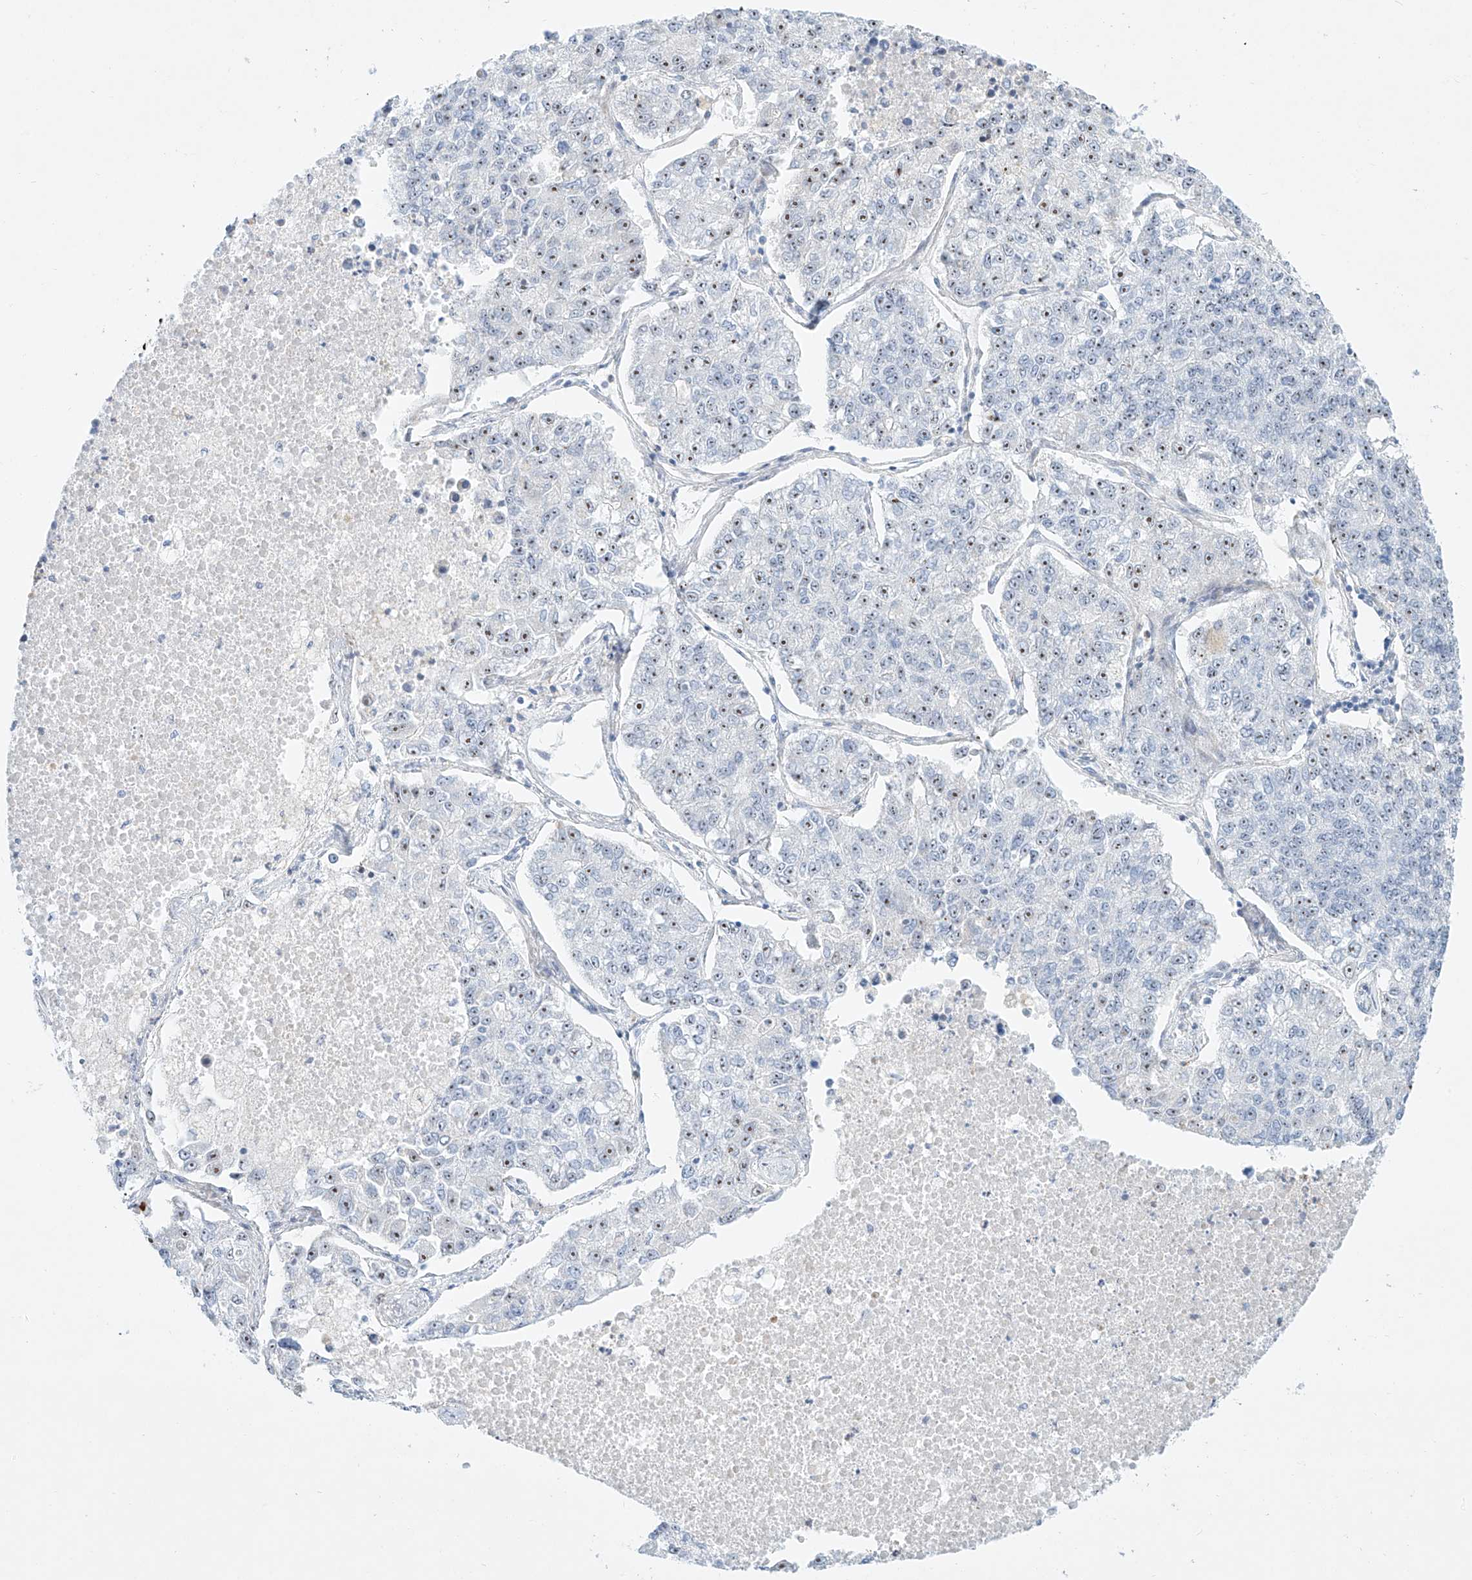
{"staining": {"intensity": "weak", "quantity": "25%-75%", "location": "nuclear"}, "tissue": "lung cancer", "cell_type": "Tumor cells", "image_type": "cancer", "snomed": [{"axis": "morphology", "description": "Adenocarcinoma, NOS"}, {"axis": "topography", "description": "Lung"}], "caption": "Protein staining of lung cancer tissue demonstrates weak nuclear expression in approximately 25%-75% of tumor cells. The staining is performed using DAB brown chromogen to label protein expression. The nuclei are counter-stained blue using hematoxylin.", "gene": "SNU13", "patient": {"sex": "male", "age": 49}}